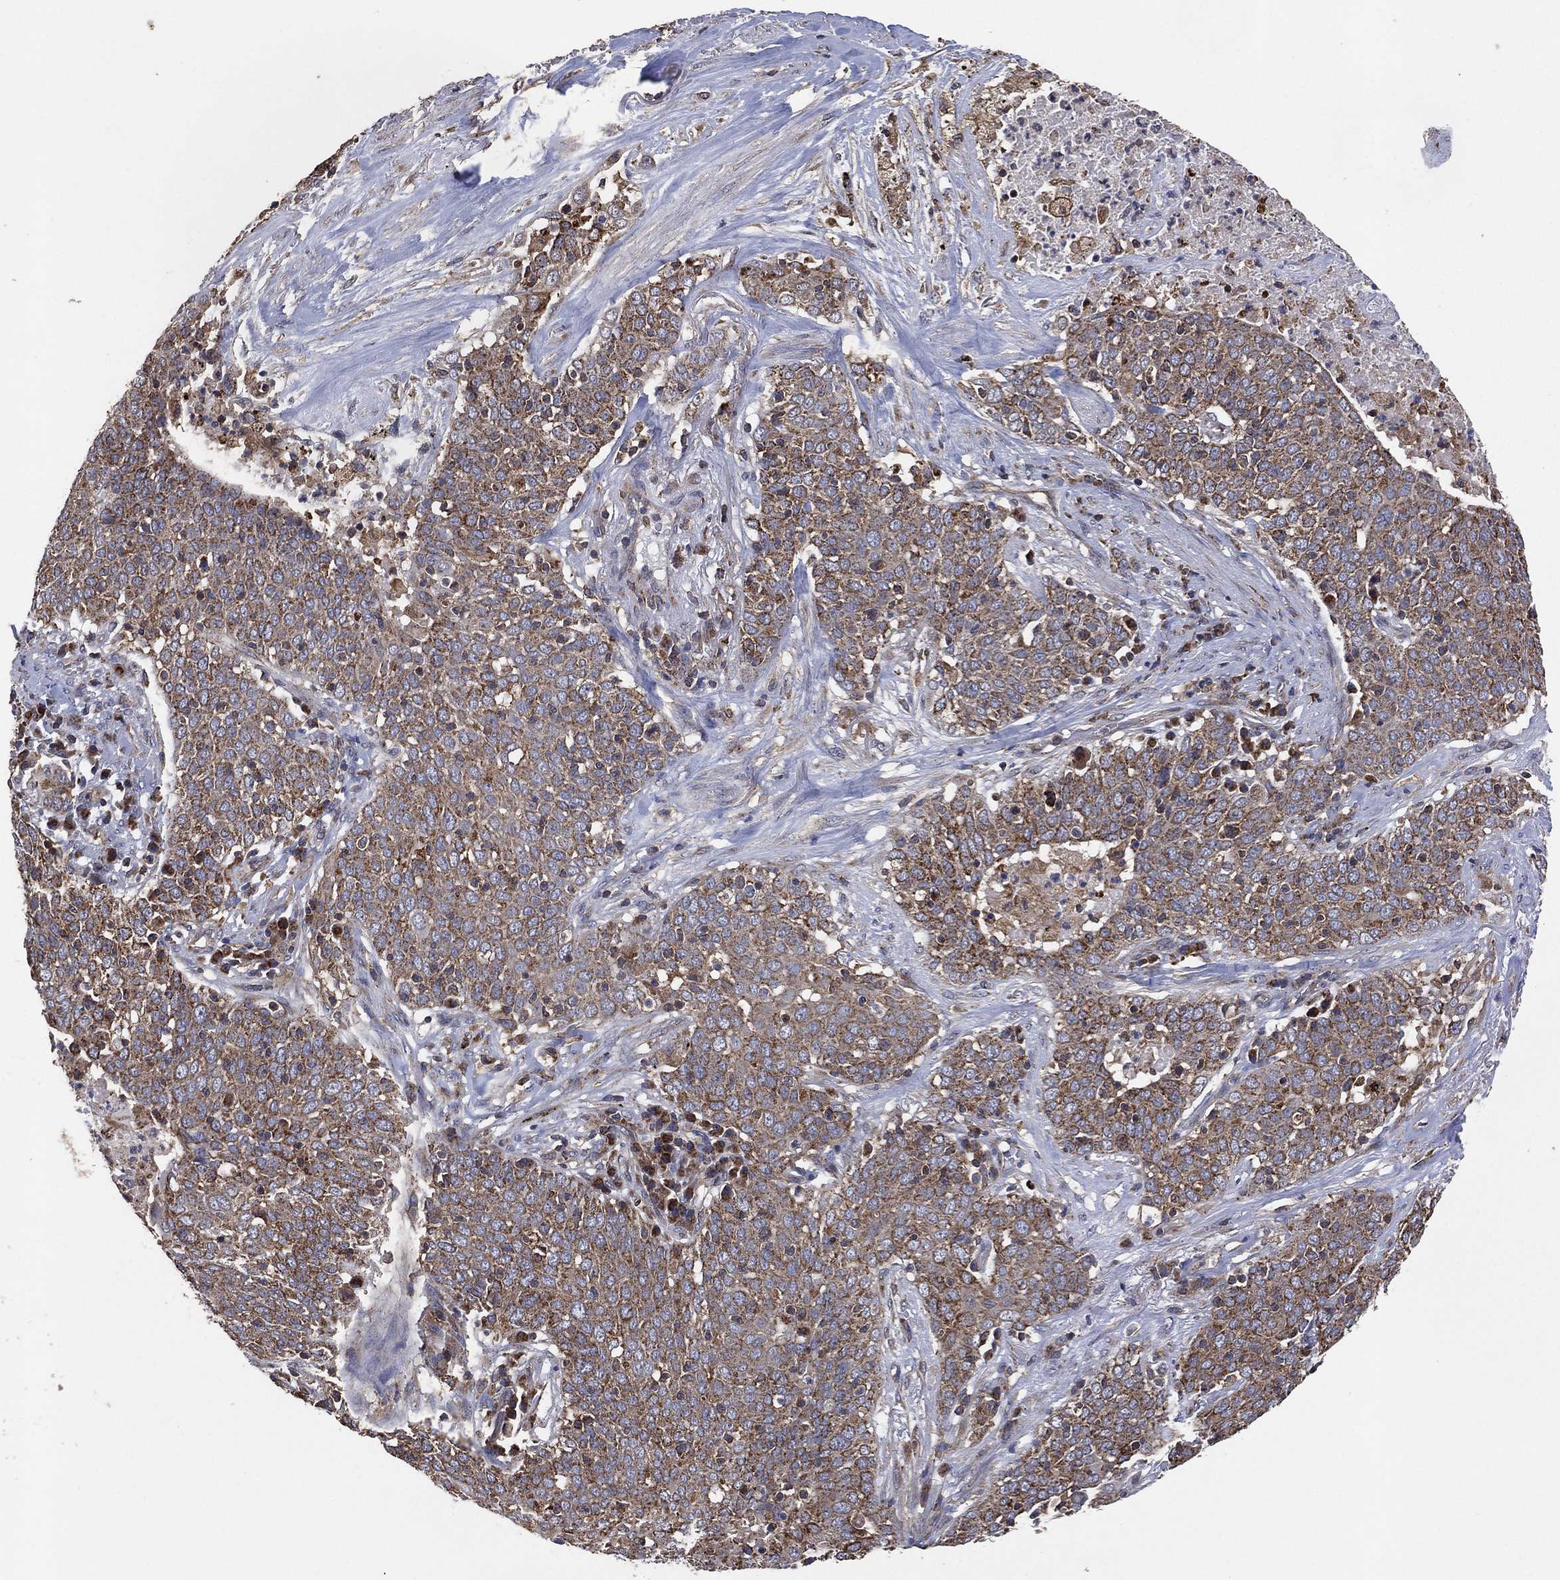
{"staining": {"intensity": "weak", "quantity": "25%-75%", "location": "cytoplasmic/membranous"}, "tissue": "lung cancer", "cell_type": "Tumor cells", "image_type": "cancer", "snomed": [{"axis": "morphology", "description": "Squamous cell carcinoma, NOS"}, {"axis": "topography", "description": "Lung"}], "caption": "Protein staining displays weak cytoplasmic/membranous expression in about 25%-75% of tumor cells in lung cancer. (brown staining indicates protein expression, while blue staining denotes nuclei).", "gene": "LIMD1", "patient": {"sex": "male", "age": 82}}